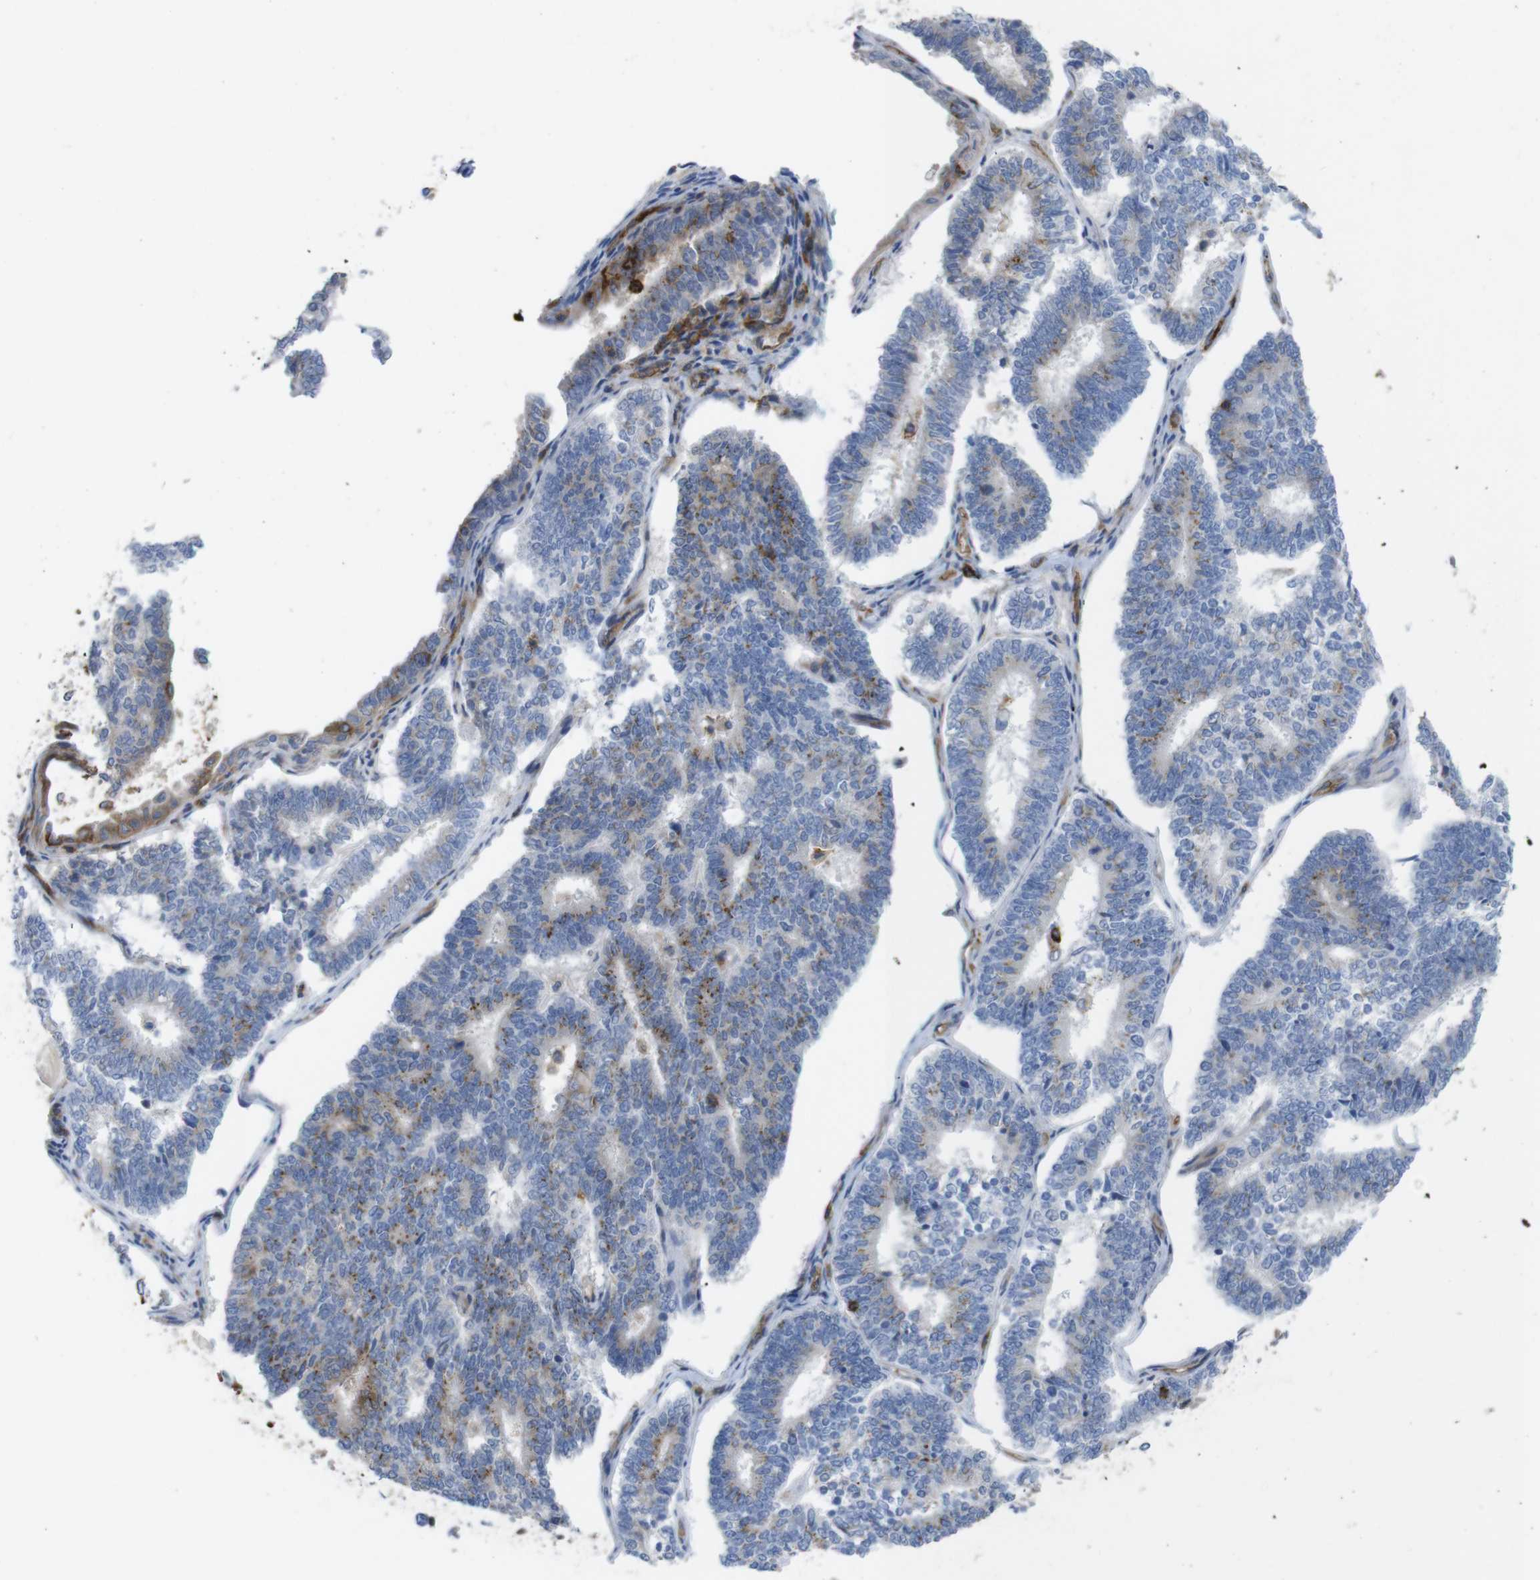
{"staining": {"intensity": "negative", "quantity": "none", "location": "none"}, "tissue": "endometrial cancer", "cell_type": "Tumor cells", "image_type": "cancer", "snomed": [{"axis": "morphology", "description": "Adenocarcinoma, NOS"}, {"axis": "topography", "description": "Endometrium"}], "caption": "Immunohistochemistry (IHC) histopathology image of endometrial cancer stained for a protein (brown), which shows no expression in tumor cells.", "gene": "CCR6", "patient": {"sex": "female", "age": 70}}